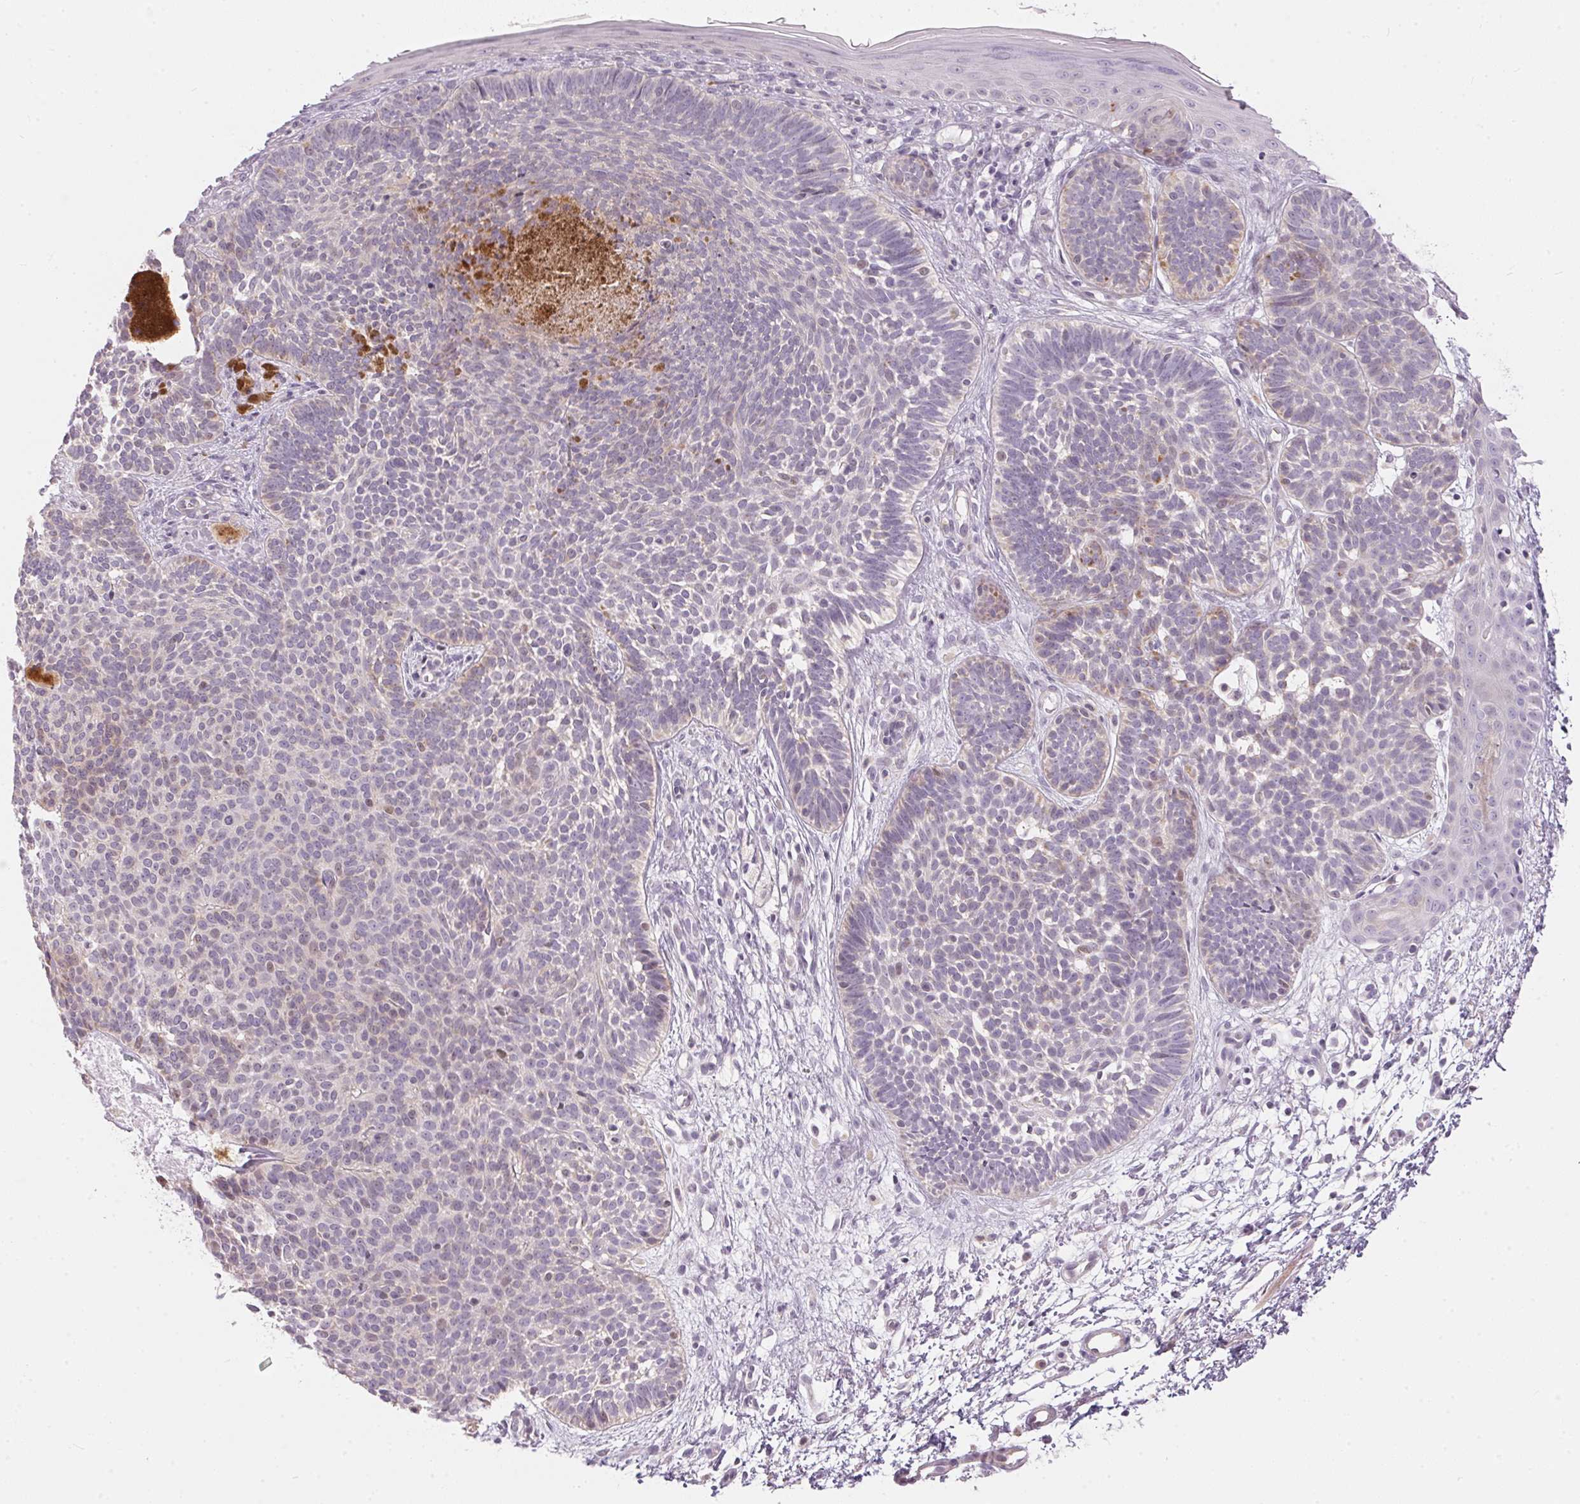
{"staining": {"intensity": "negative", "quantity": "none", "location": "none"}, "tissue": "skin cancer", "cell_type": "Tumor cells", "image_type": "cancer", "snomed": [{"axis": "morphology", "description": "Basal cell carcinoma"}, {"axis": "topography", "description": "Skin"}], "caption": "An IHC photomicrograph of skin cancer (basal cell carcinoma) is shown. There is no staining in tumor cells of skin cancer (basal cell carcinoma).", "gene": "GDAP1L1", "patient": {"sex": "female", "age": 85}}